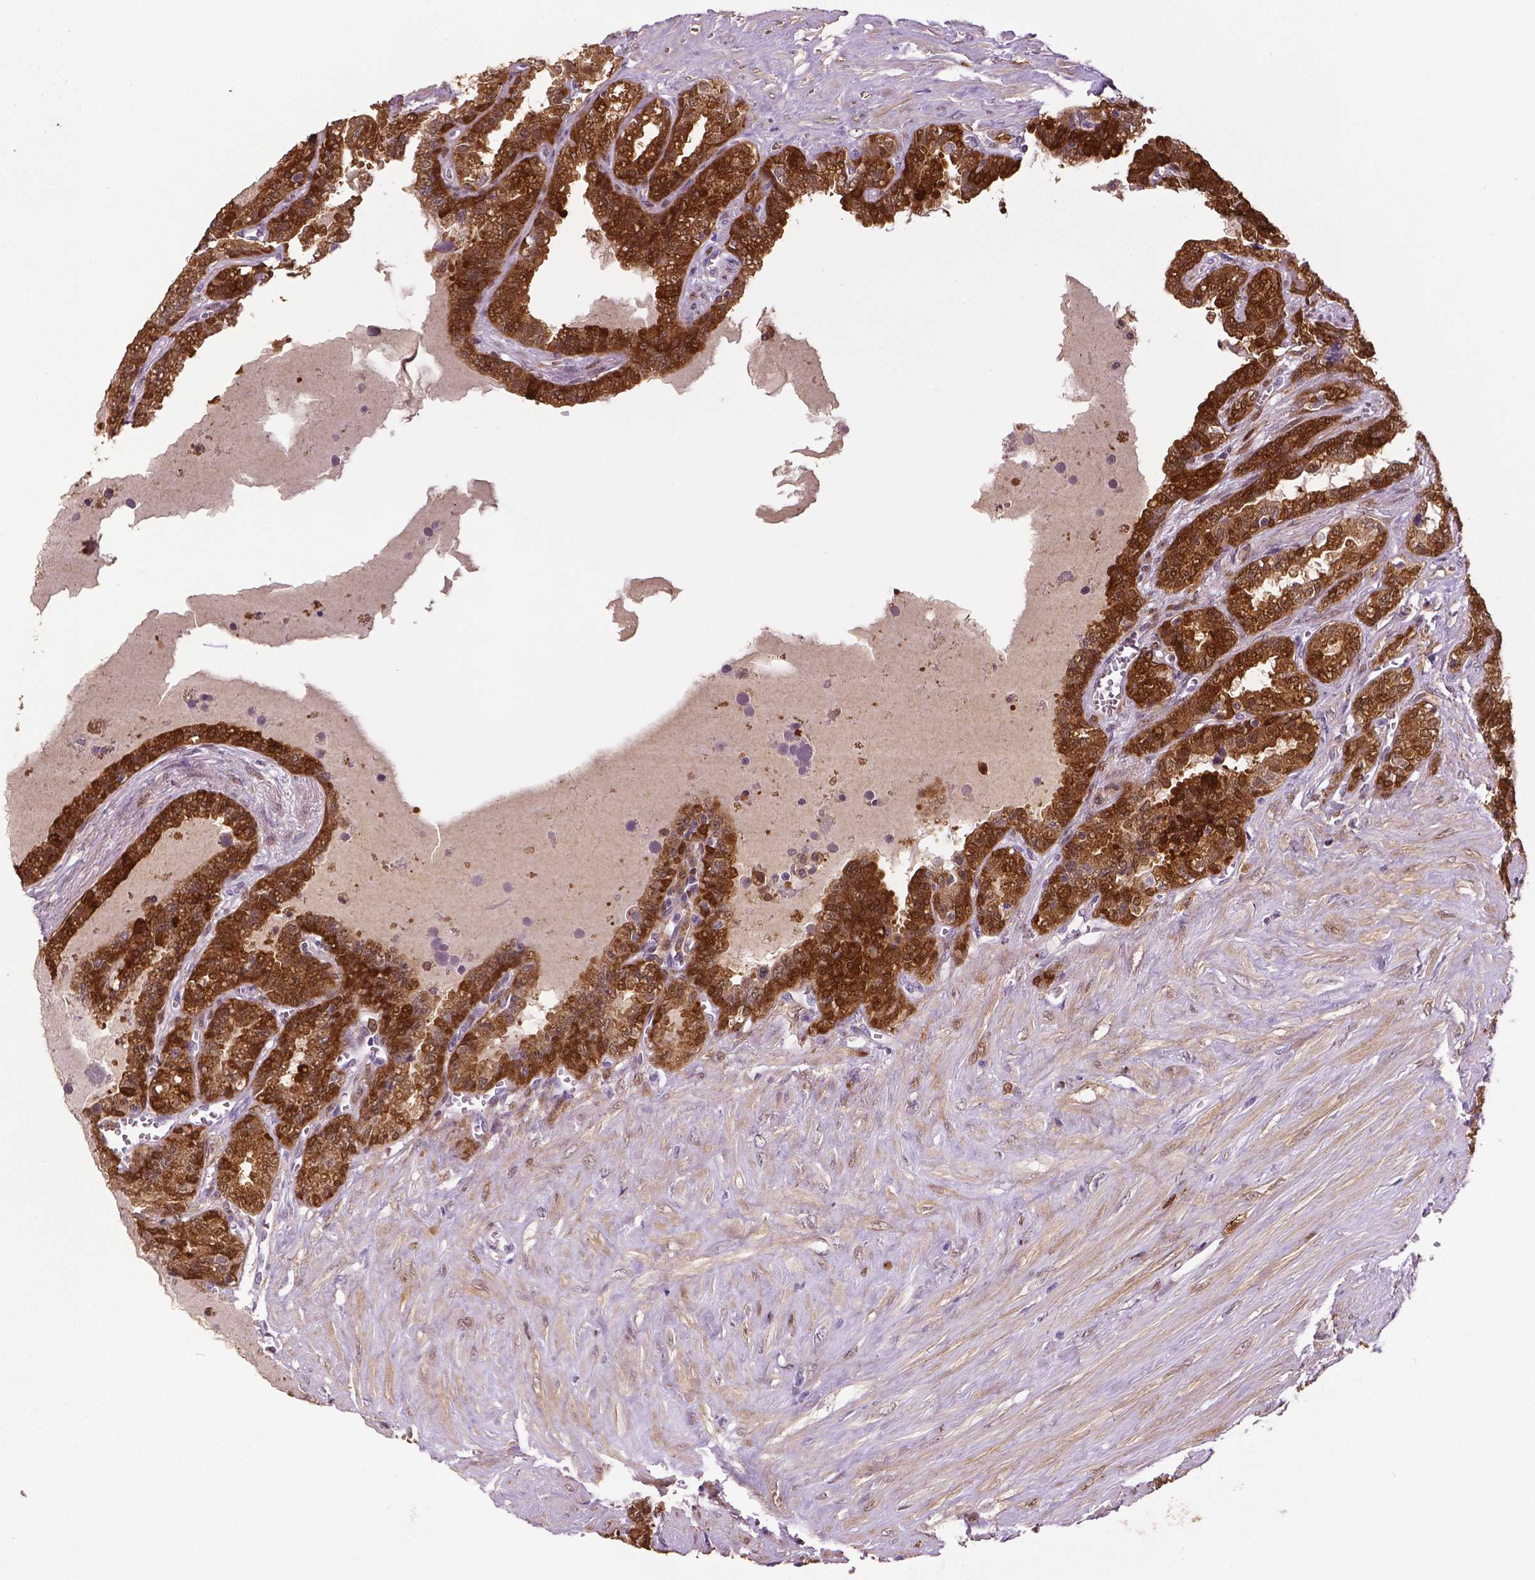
{"staining": {"intensity": "strong", "quantity": ">75%", "location": "cytoplasmic/membranous"}, "tissue": "seminal vesicle", "cell_type": "Glandular cells", "image_type": "normal", "snomed": [{"axis": "morphology", "description": "Normal tissue, NOS"}, {"axis": "morphology", "description": "Urothelial carcinoma, NOS"}, {"axis": "topography", "description": "Urinary bladder"}, {"axis": "topography", "description": "Seminal veicle"}], "caption": "Immunohistochemical staining of benign seminal vesicle reveals strong cytoplasmic/membranous protein staining in about >75% of glandular cells.", "gene": "PHGDH", "patient": {"sex": "male", "age": 76}}